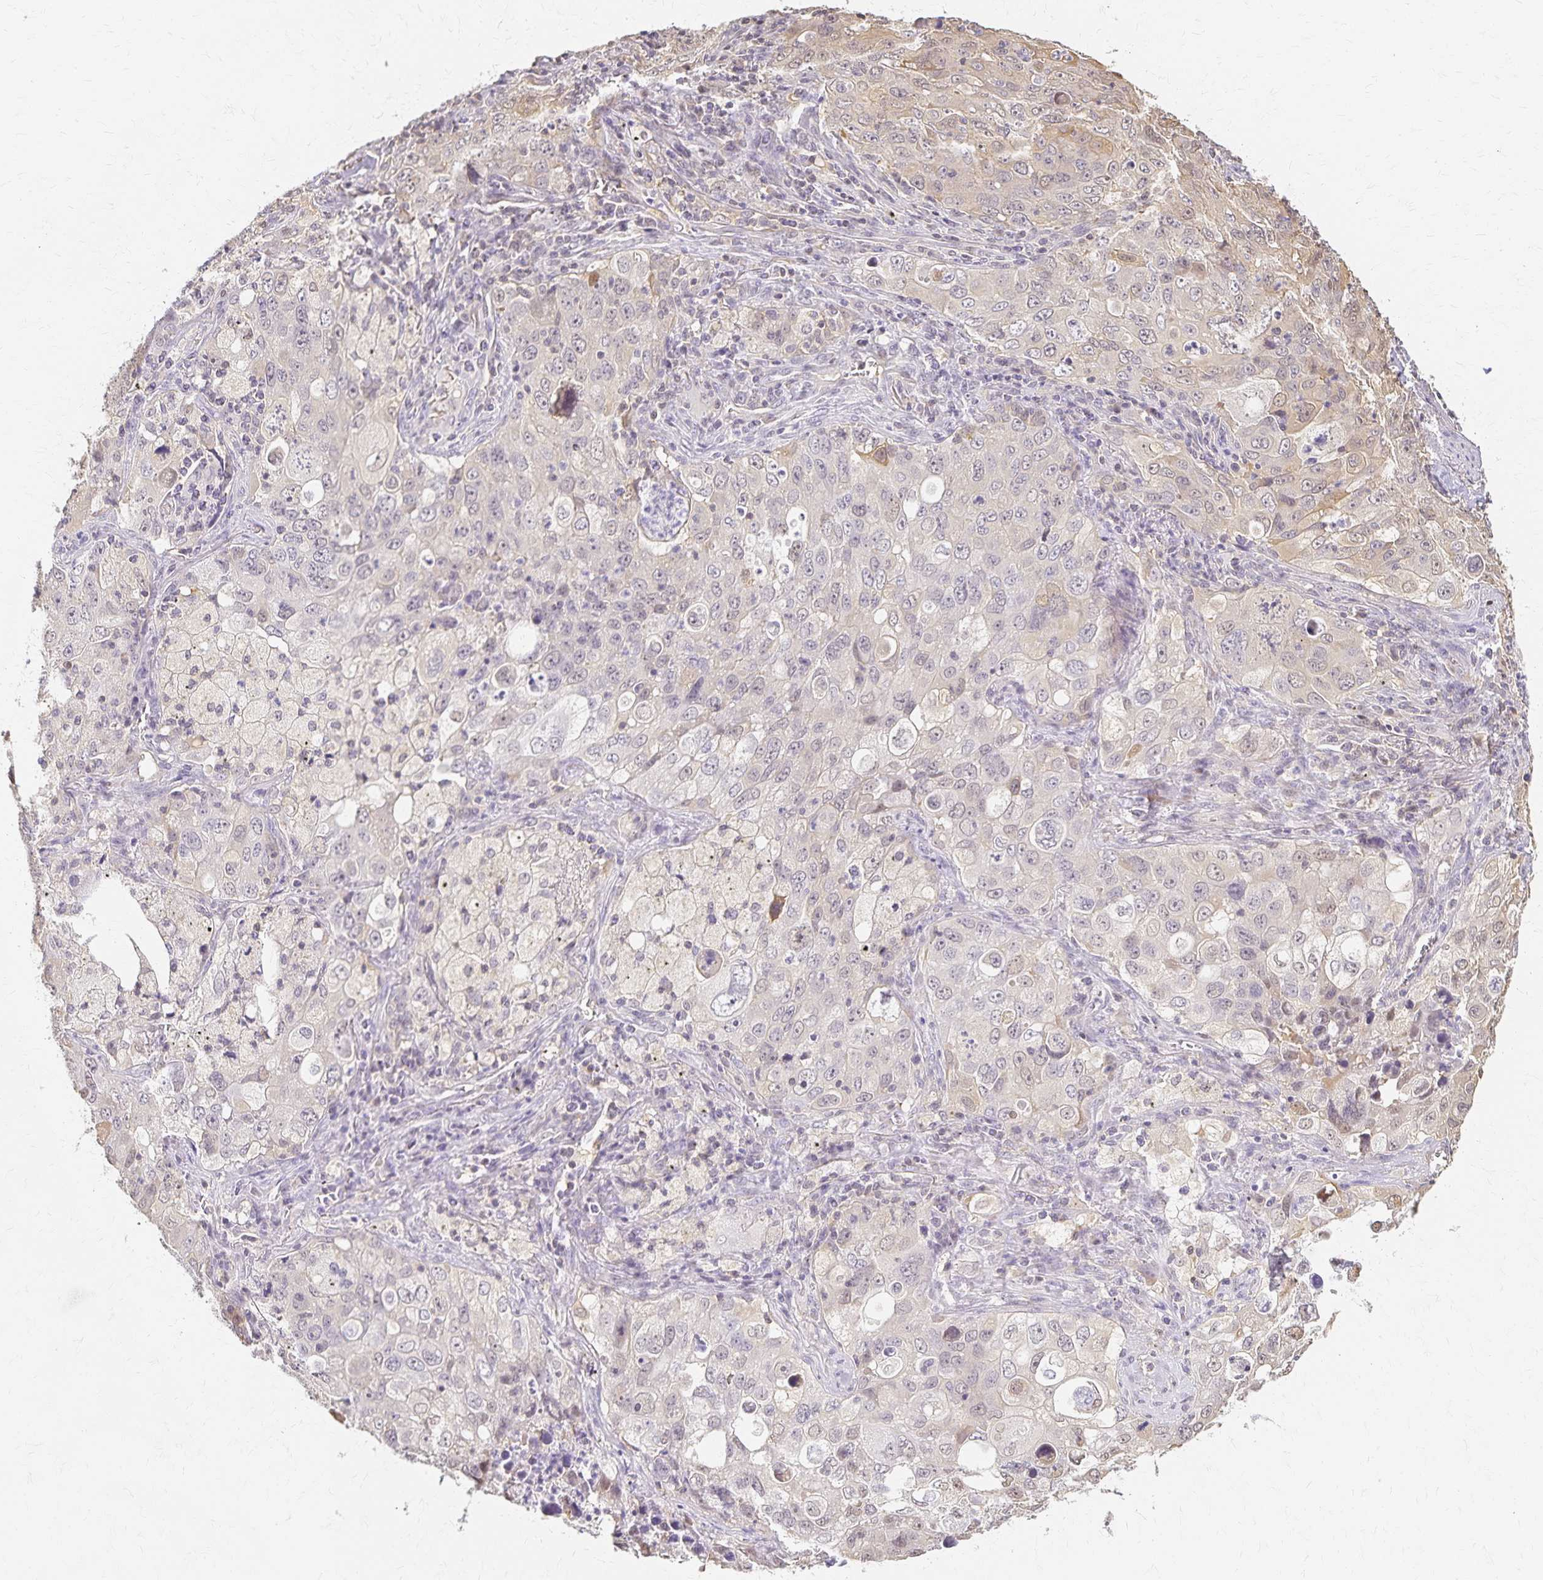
{"staining": {"intensity": "negative", "quantity": "none", "location": "none"}, "tissue": "lung cancer", "cell_type": "Tumor cells", "image_type": "cancer", "snomed": [{"axis": "morphology", "description": "Adenocarcinoma, NOS"}, {"axis": "morphology", "description": "Adenocarcinoma, metastatic, NOS"}, {"axis": "topography", "description": "Lymph node"}, {"axis": "topography", "description": "Lung"}], "caption": "Lung adenocarcinoma stained for a protein using immunohistochemistry (IHC) exhibits no expression tumor cells.", "gene": "AZGP1", "patient": {"sex": "female", "age": 42}}